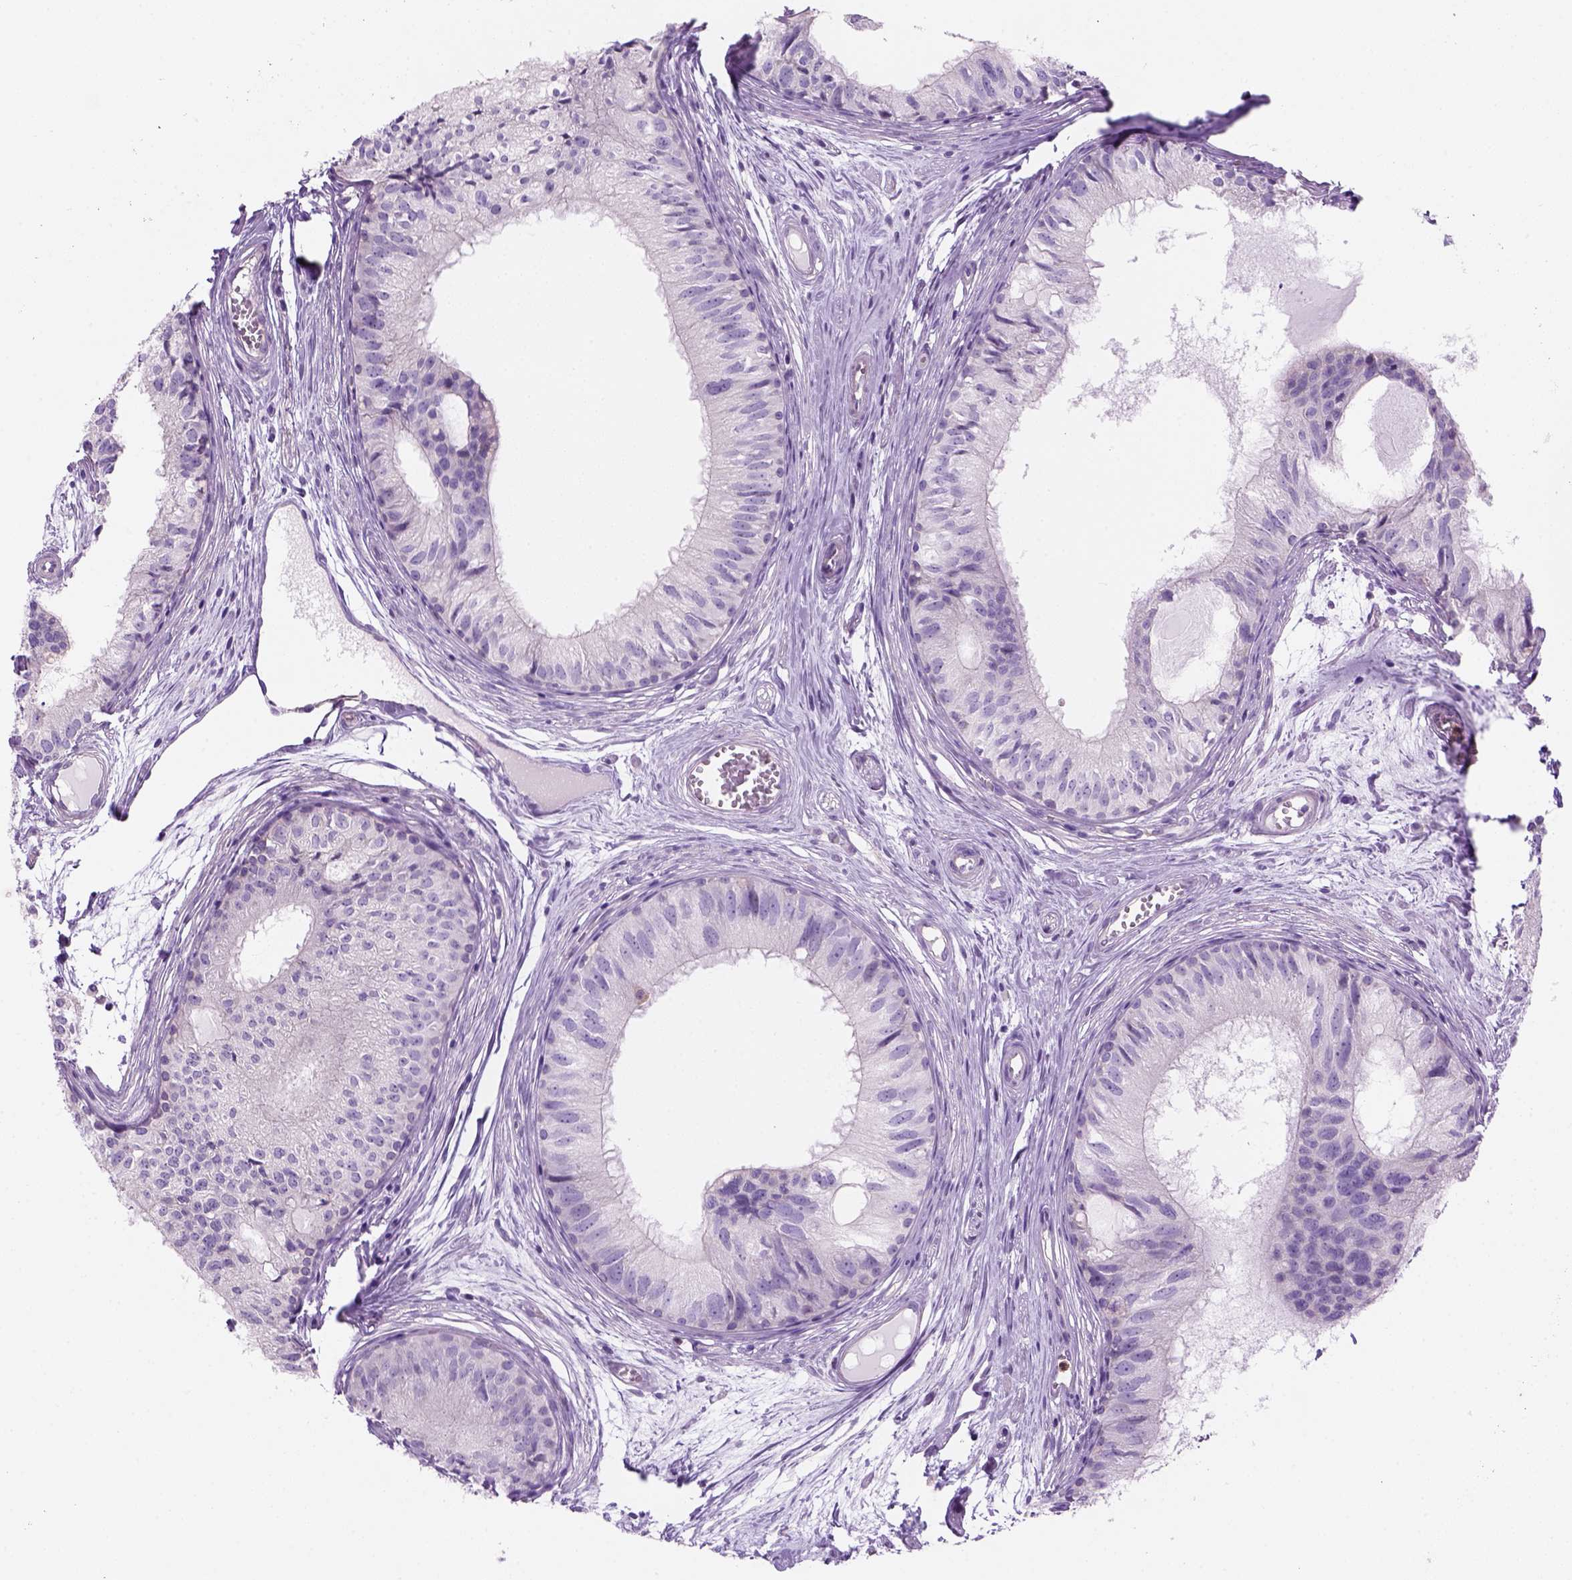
{"staining": {"intensity": "negative", "quantity": "none", "location": "none"}, "tissue": "epididymis", "cell_type": "Glandular cells", "image_type": "normal", "snomed": [{"axis": "morphology", "description": "Normal tissue, NOS"}, {"axis": "topography", "description": "Epididymis"}], "caption": "IHC of normal human epididymis displays no positivity in glandular cells. (DAB immunohistochemistry (IHC), high magnification).", "gene": "CD84", "patient": {"sex": "male", "age": 25}}